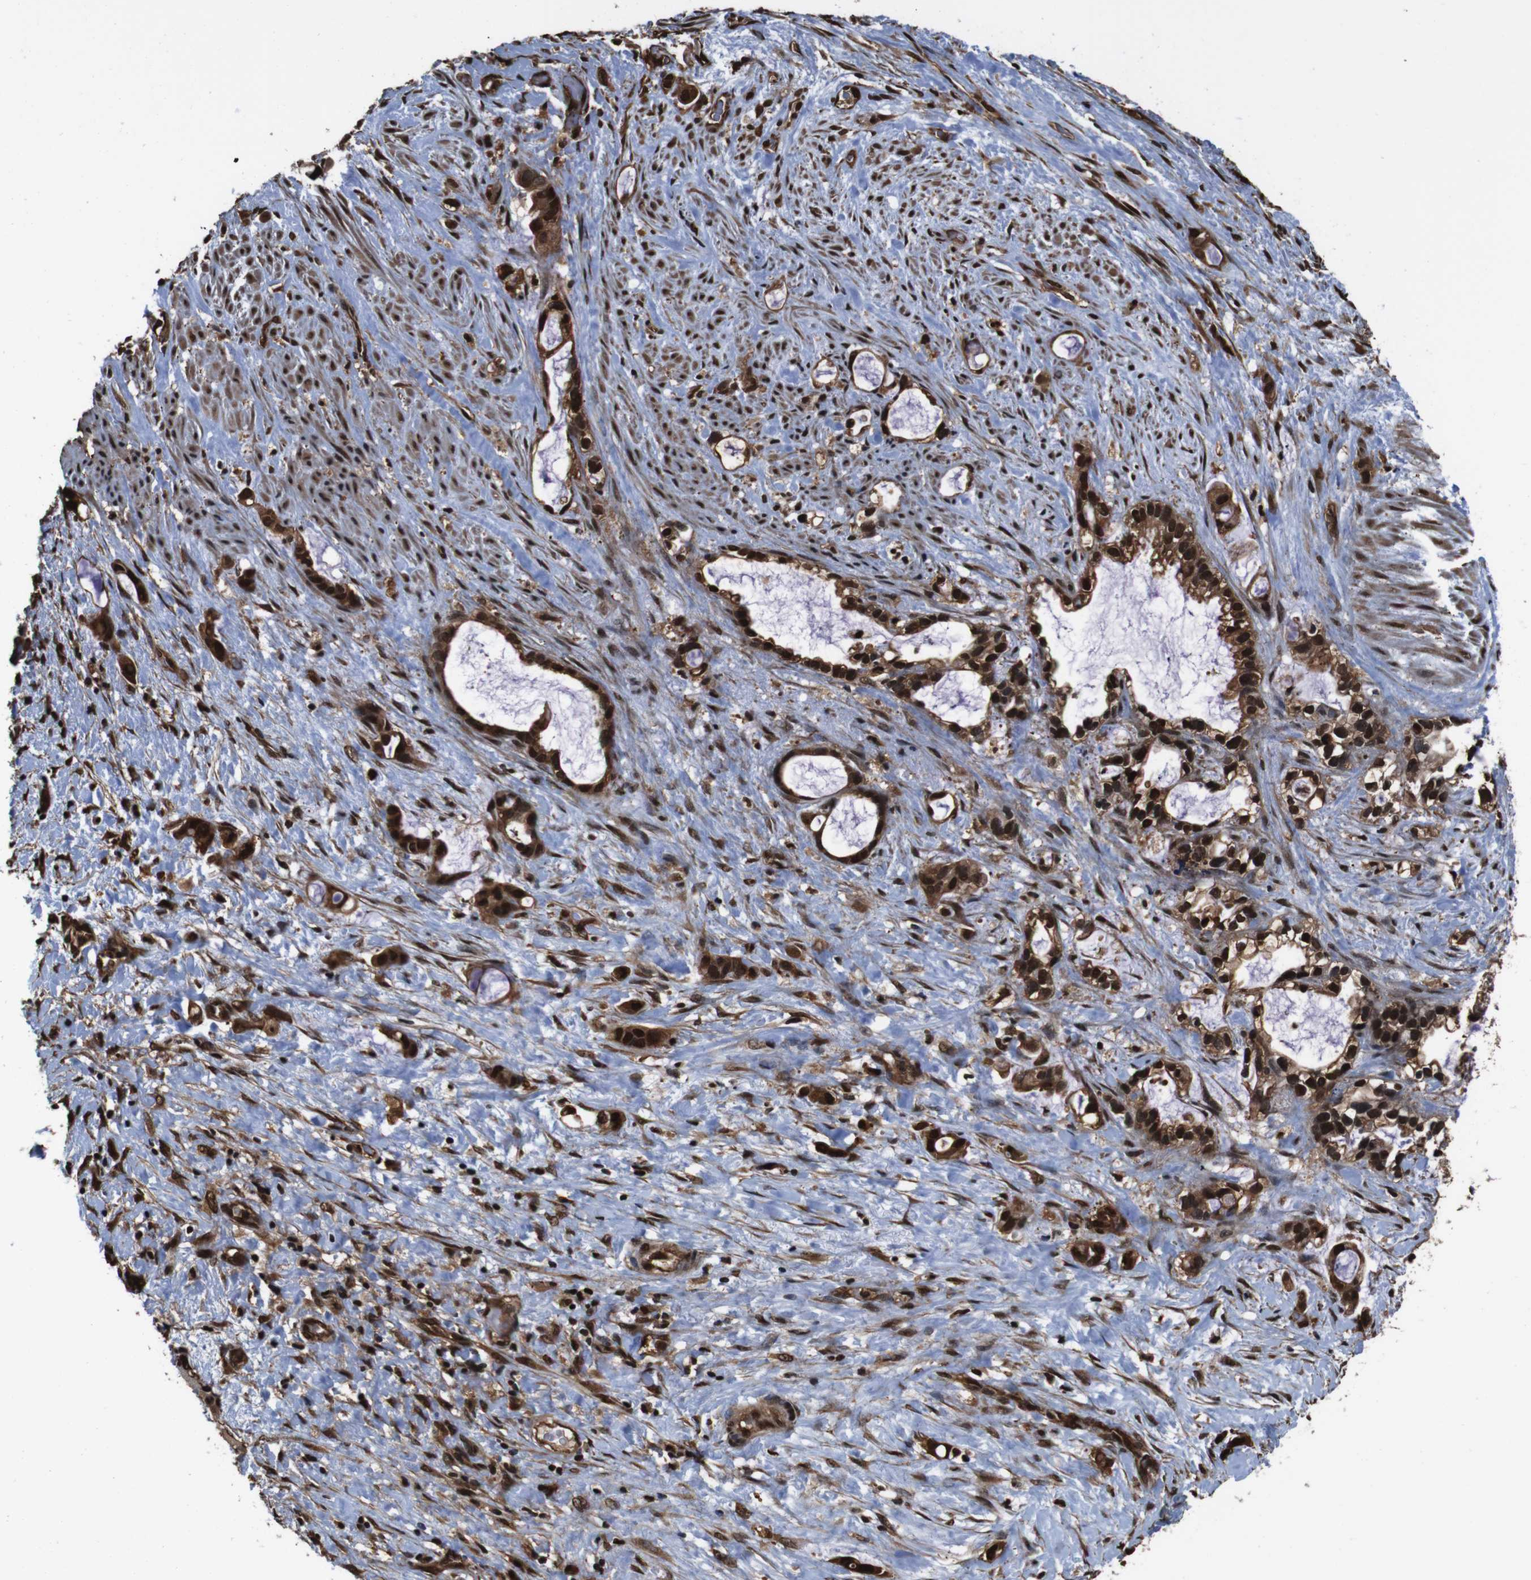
{"staining": {"intensity": "strong", "quantity": ">75%", "location": "cytoplasmic/membranous,nuclear"}, "tissue": "liver cancer", "cell_type": "Tumor cells", "image_type": "cancer", "snomed": [{"axis": "morphology", "description": "Cholangiocarcinoma"}, {"axis": "topography", "description": "Liver"}], "caption": "A photomicrograph of human liver cholangiocarcinoma stained for a protein exhibits strong cytoplasmic/membranous and nuclear brown staining in tumor cells.", "gene": "VCP", "patient": {"sex": "female", "age": 65}}